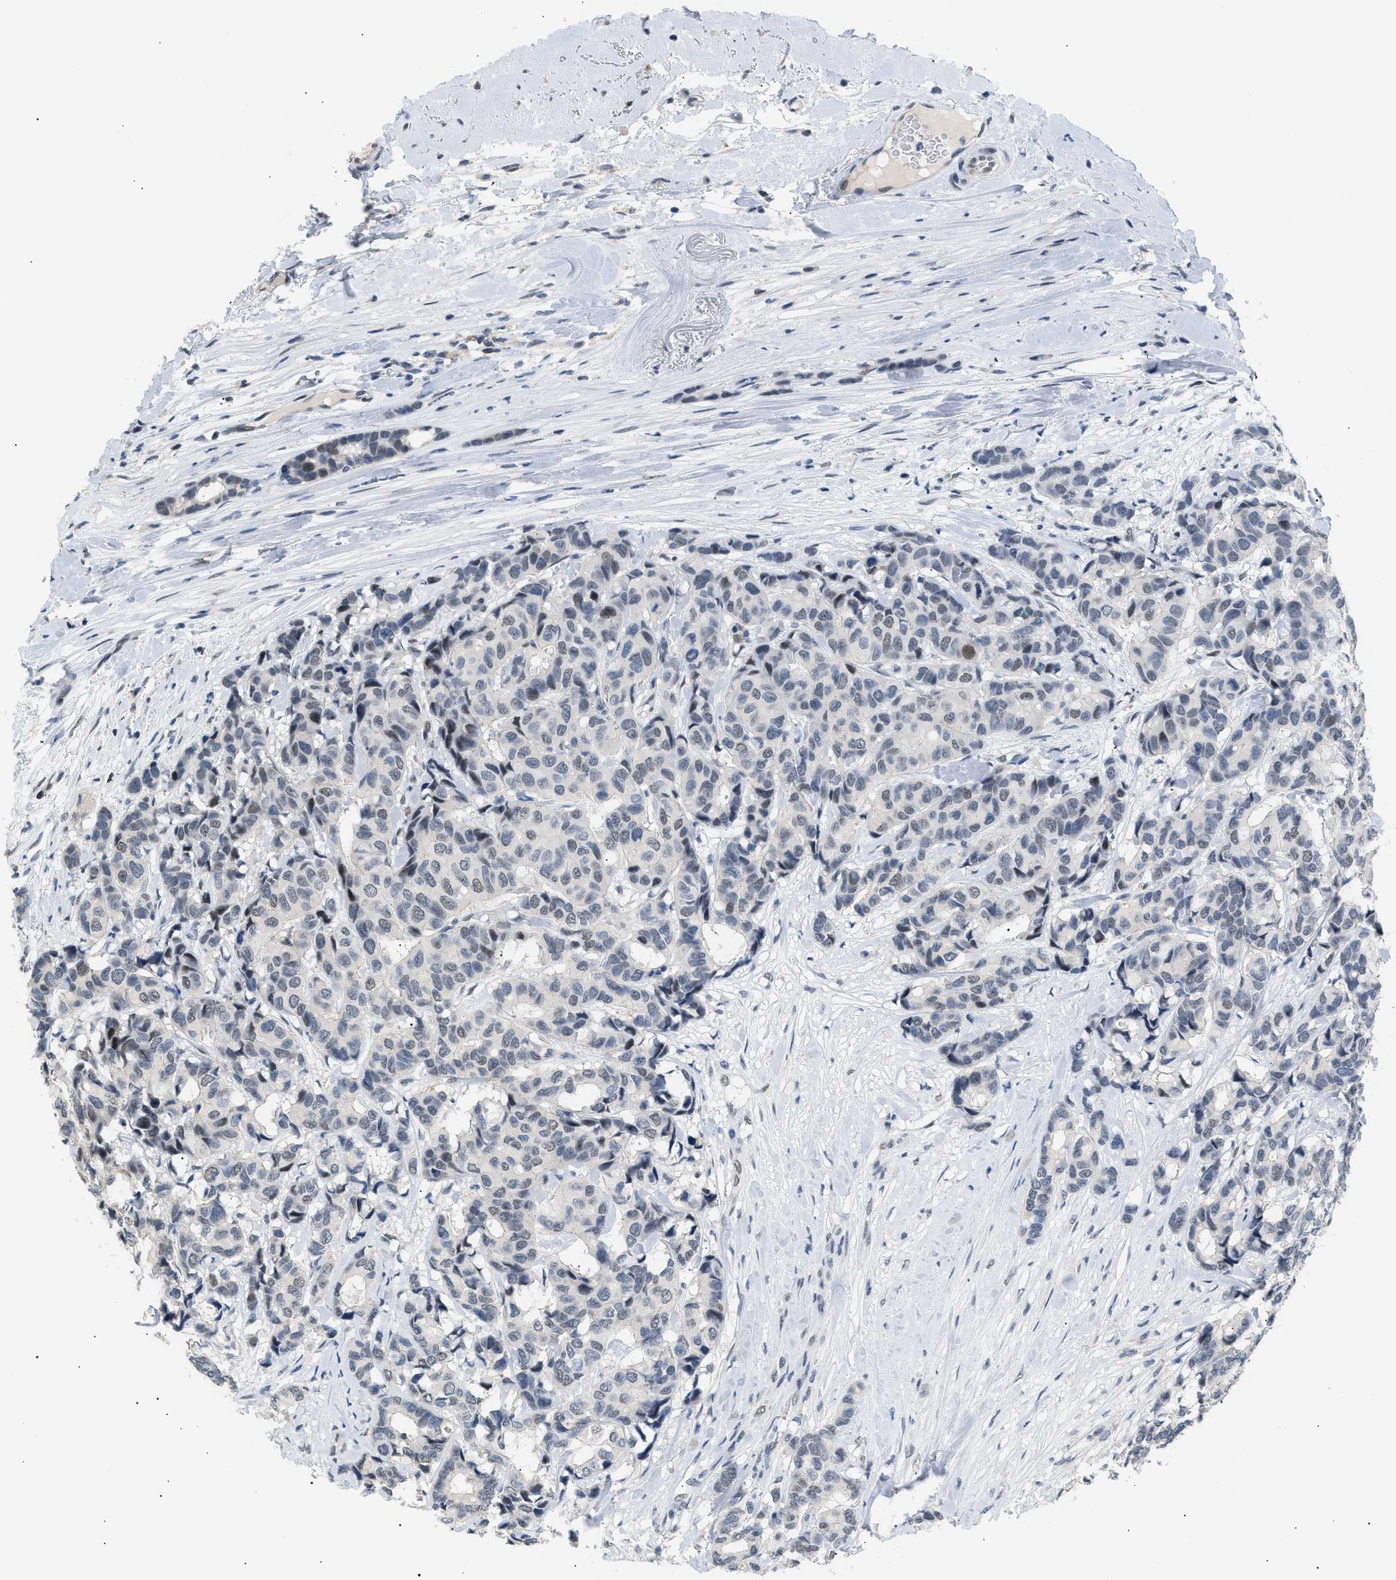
{"staining": {"intensity": "weak", "quantity": "<25%", "location": "nuclear"}, "tissue": "breast cancer", "cell_type": "Tumor cells", "image_type": "cancer", "snomed": [{"axis": "morphology", "description": "Duct carcinoma"}, {"axis": "topography", "description": "Breast"}], "caption": "There is no significant expression in tumor cells of breast intraductal carcinoma.", "gene": "KCNC3", "patient": {"sex": "female", "age": 87}}